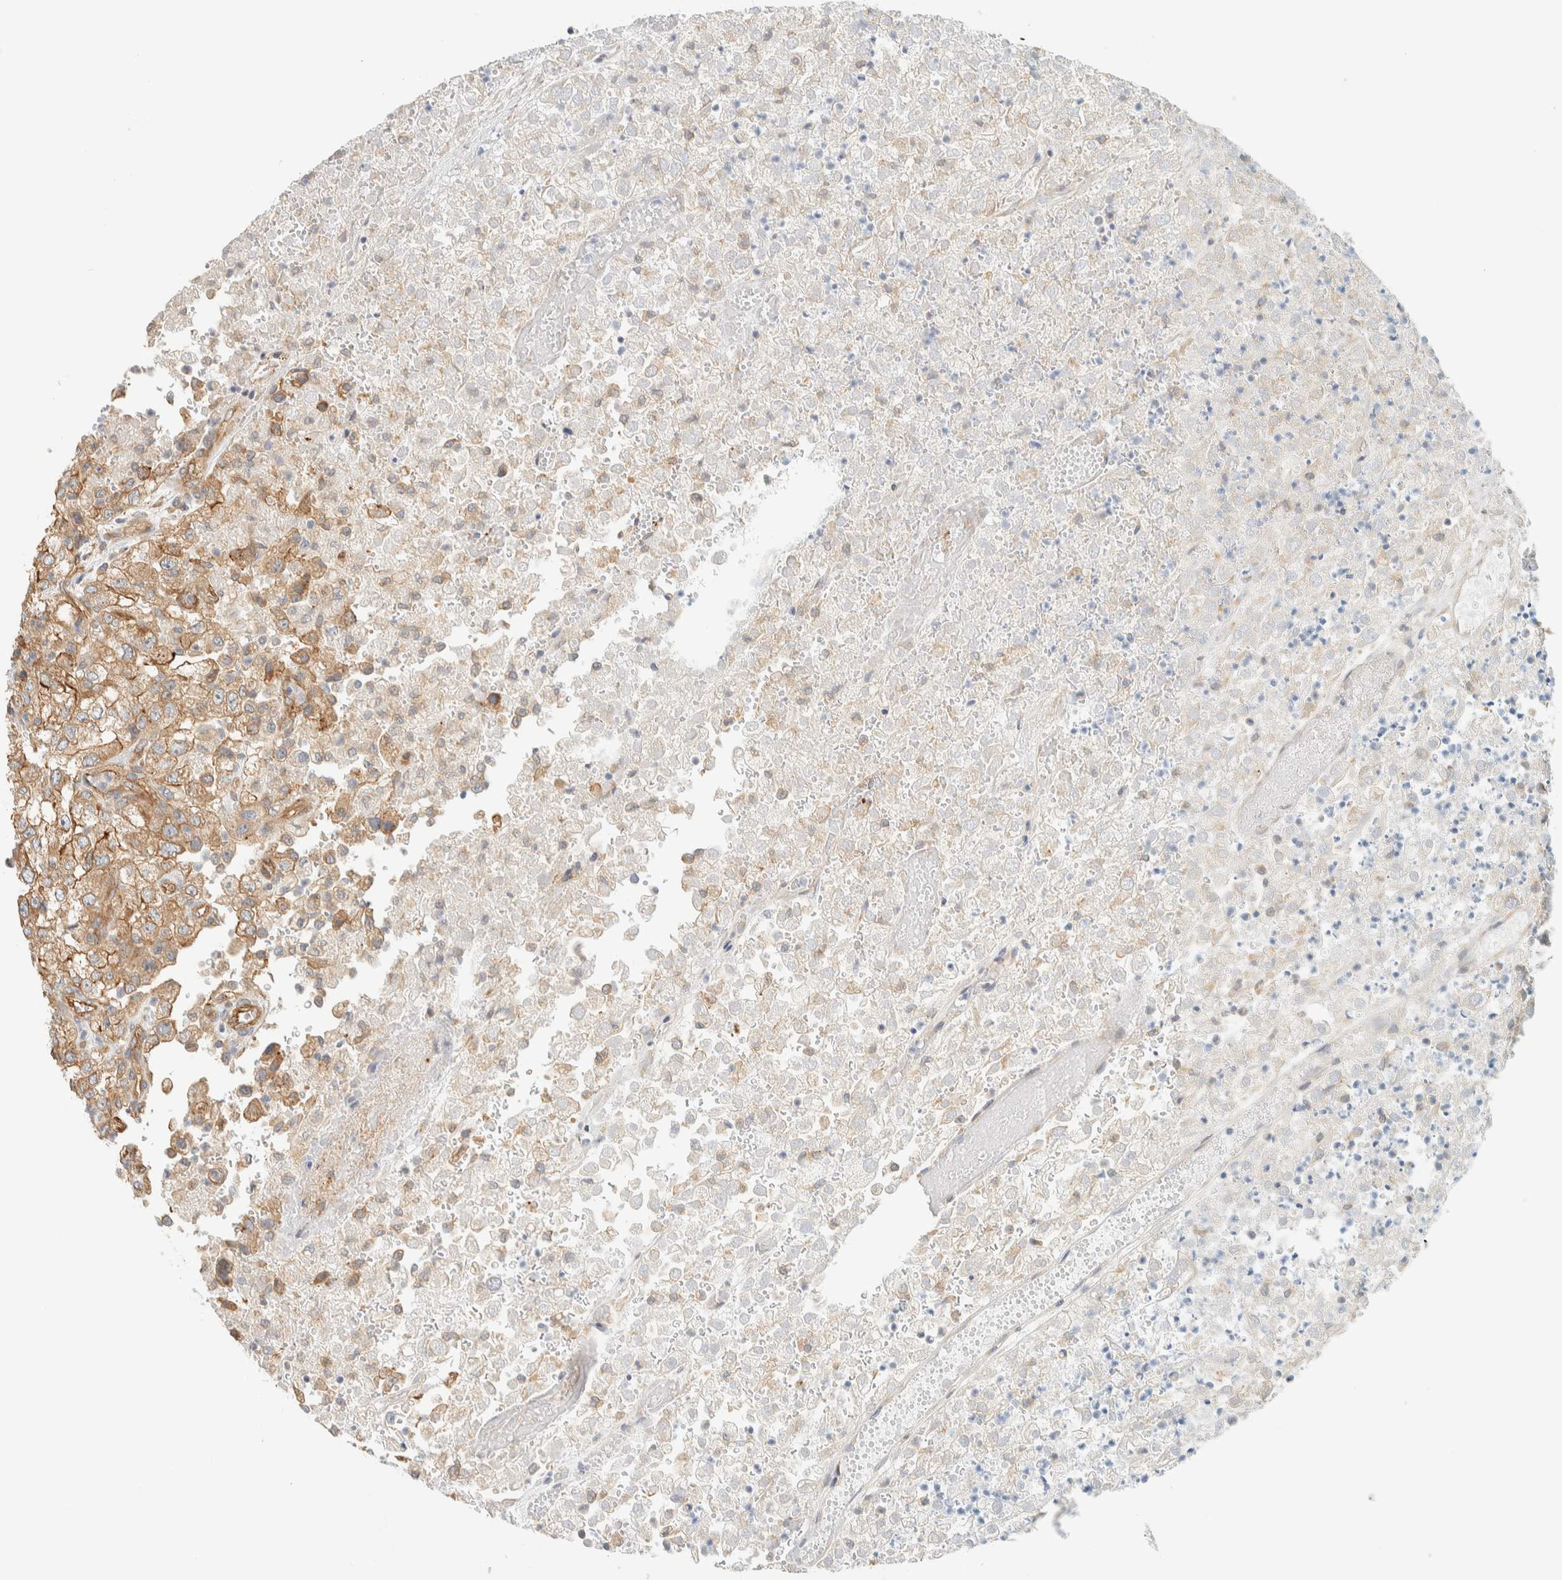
{"staining": {"intensity": "weak", "quantity": ">75%", "location": "cytoplasmic/membranous"}, "tissue": "renal cancer", "cell_type": "Tumor cells", "image_type": "cancer", "snomed": [{"axis": "morphology", "description": "Adenocarcinoma, NOS"}, {"axis": "topography", "description": "Kidney"}], "caption": "Renal cancer (adenocarcinoma) stained with immunohistochemistry (IHC) displays weak cytoplasmic/membranous positivity in approximately >75% of tumor cells.", "gene": "LIMA1", "patient": {"sex": "female", "age": 54}}